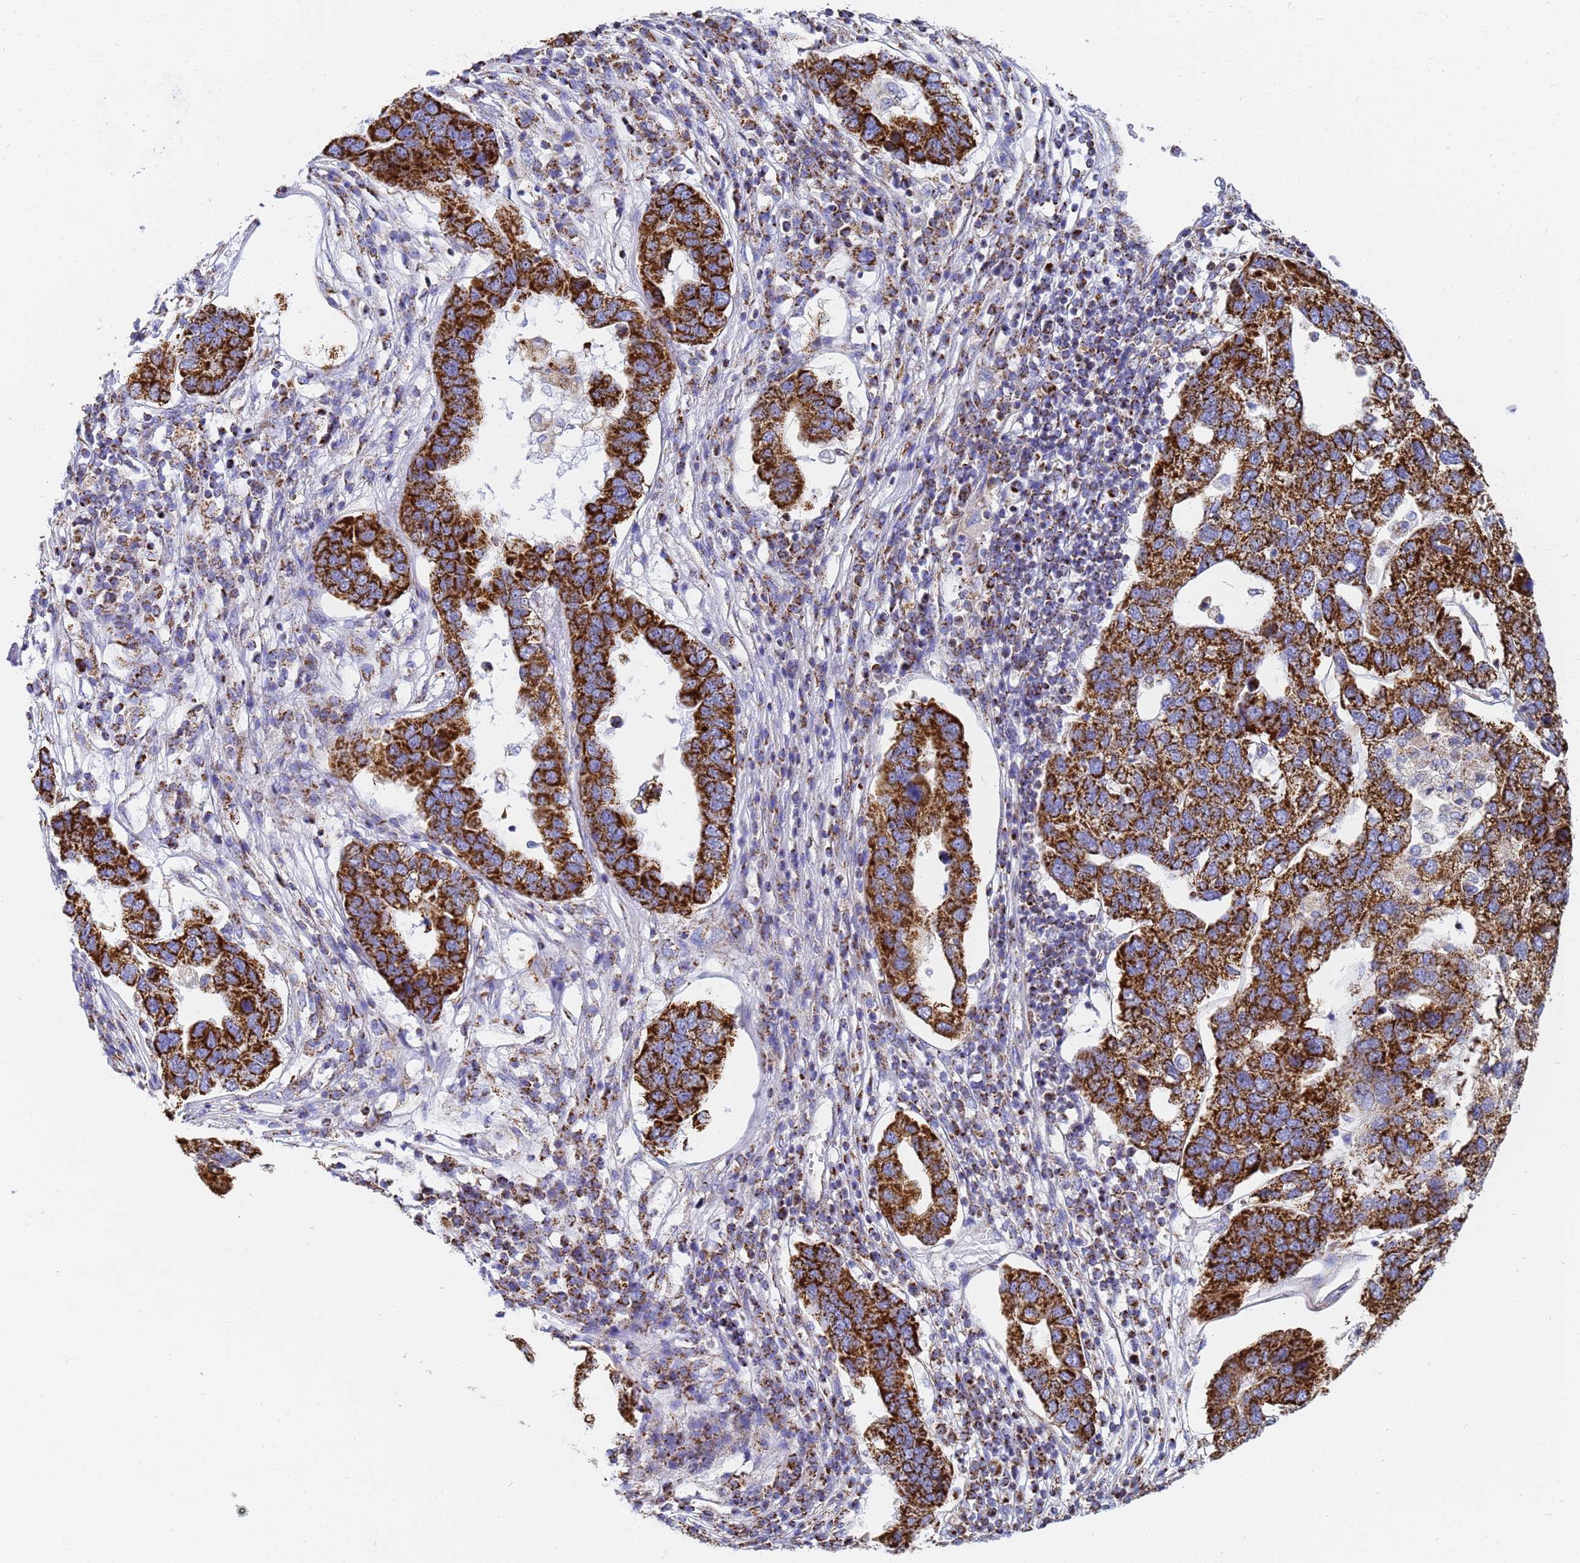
{"staining": {"intensity": "strong", "quantity": ">75%", "location": "cytoplasmic/membranous"}, "tissue": "pancreatic cancer", "cell_type": "Tumor cells", "image_type": "cancer", "snomed": [{"axis": "morphology", "description": "Adenocarcinoma, NOS"}, {"axis": "topography", "description": "Pancreas"}], "caption": "Immunohistochemical staining of human adenocarcinoma (pancreatic) reveals high levels of strong cytoplasmic/membranous protein positivity in approximately >75% of tumor cells.", "gene": "CNIH4", "patient": {"sex": "female", "age": 61}}